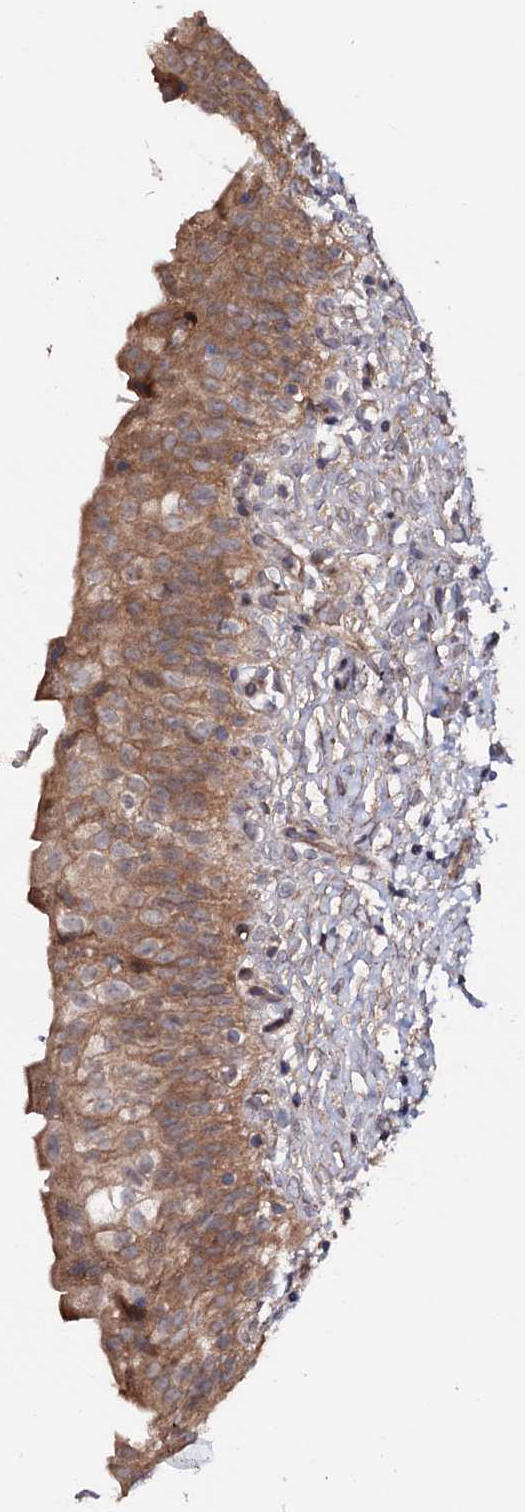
{"staining": {"intensity": "moderate", "quantity": ">75%", "location": "cytoplasmic/membranous"}, "tissue": "urinary bladder", "cell_type": "Urothelial cells", "image_type": "normal", "snomed": [{"axis": "morphology", "description": "Normal tissue, NOS"}, {"axis": "topography", "description": "Urinary bladder"}], "caption": "Brown immunohistochemical staining in normal human urinary bladder reveals moderate cytoplasmic/membranous expression in approximately >75% of urothelial cells. (DAB IHC with brightfield microscopy, high magnification).", "gene": "FERMT2", "patient": {"sex": "male", "age": 55}}